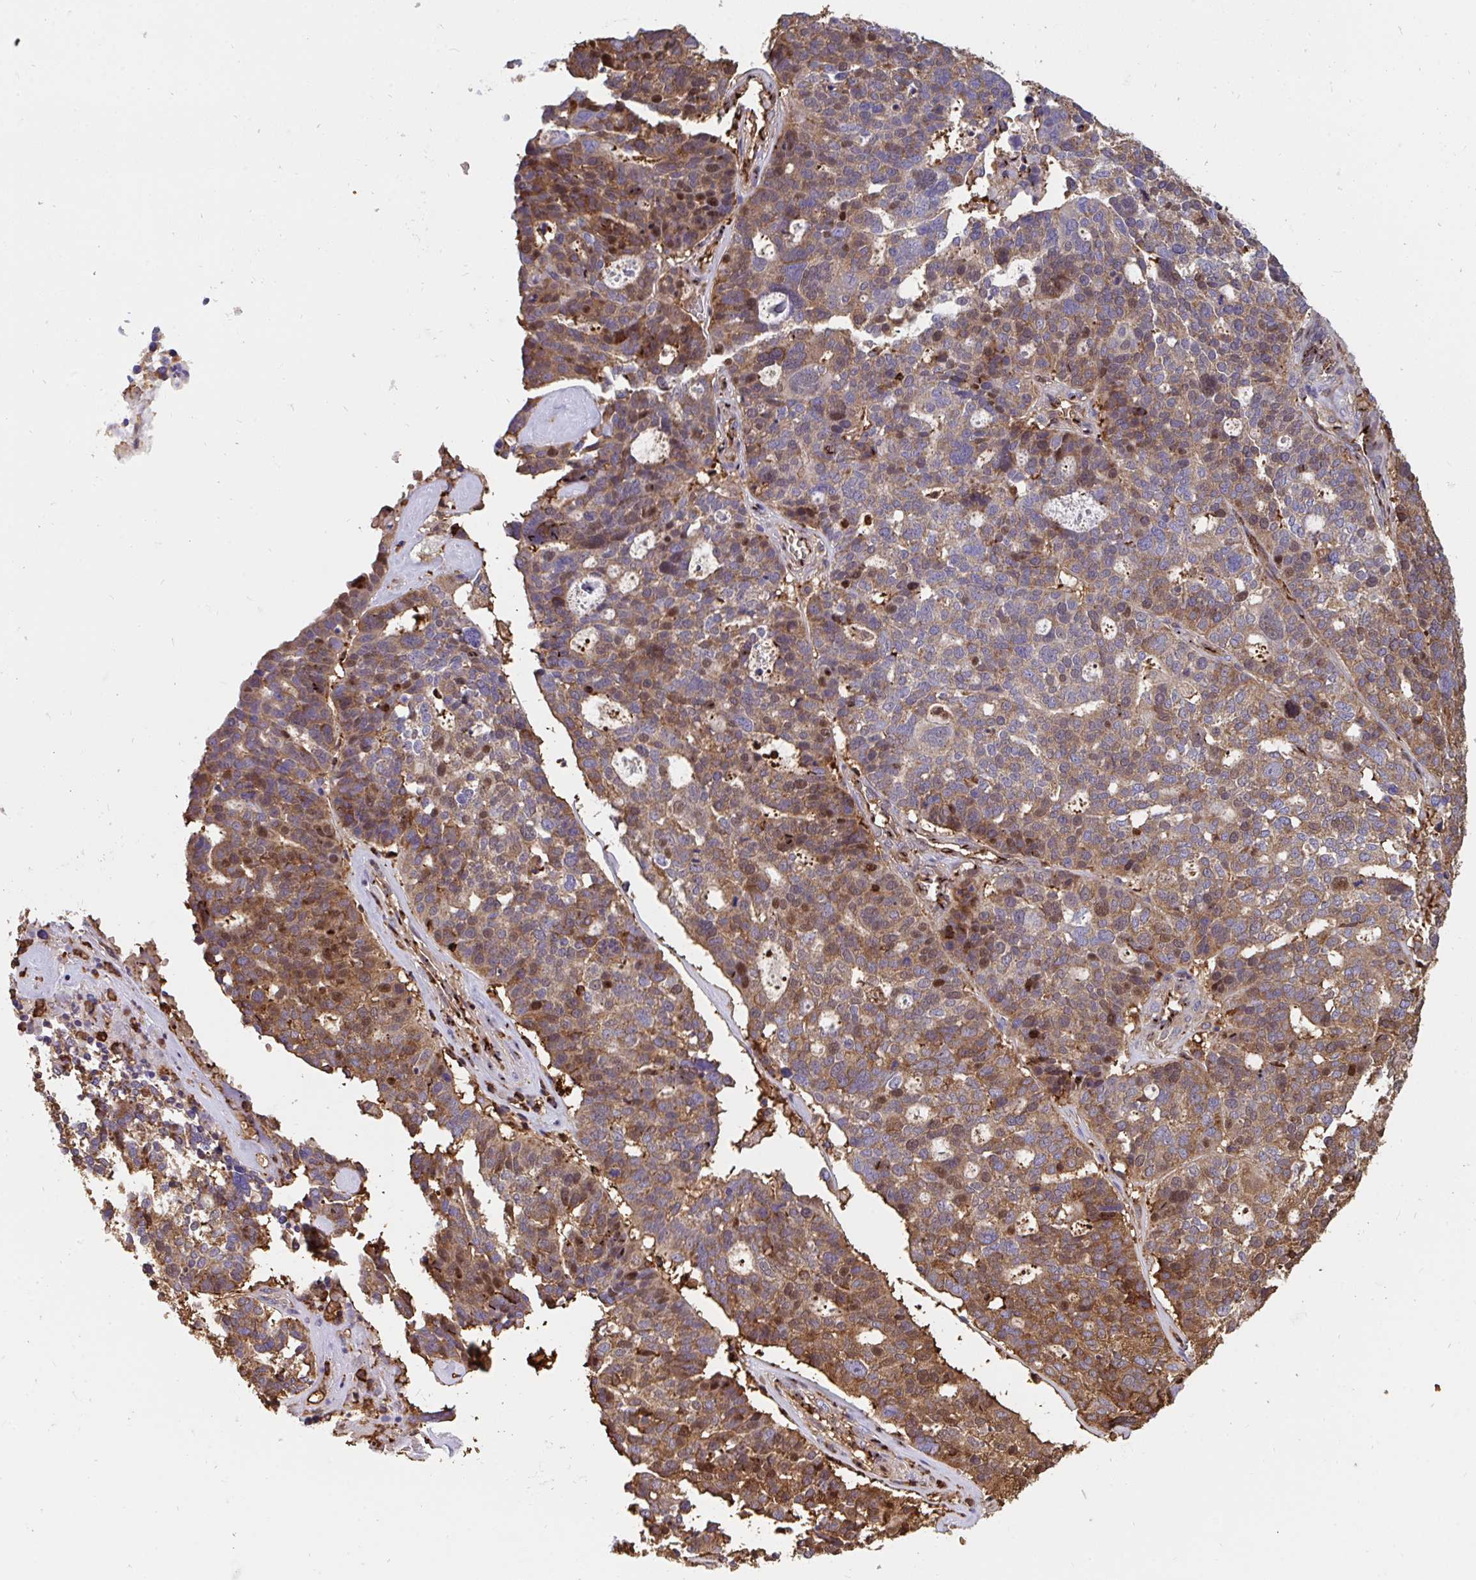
{"staining": {"intensity": "moderate", "quantity": "25%-75%", "location": "cytoplasmic/membranous"}, "tissue": "ovarian cancer", "cell_type": "Tumor cells", "image_type": "cancer", "snomed": [{"axis": "morphology", "description": "Cystadenocarcinoma, serous, NOS"}, {"axis": "topography", "description": "Ovary"}], "caption": "Protein staining of serous cystadenocarcinoma (ovarian) tissue exhibits moderate cytoplasmic/membranous expression in approximately 25%-75% of tumor cells.", "gene": "CFL1", "patient": {"sex": "female", "age": 59}}